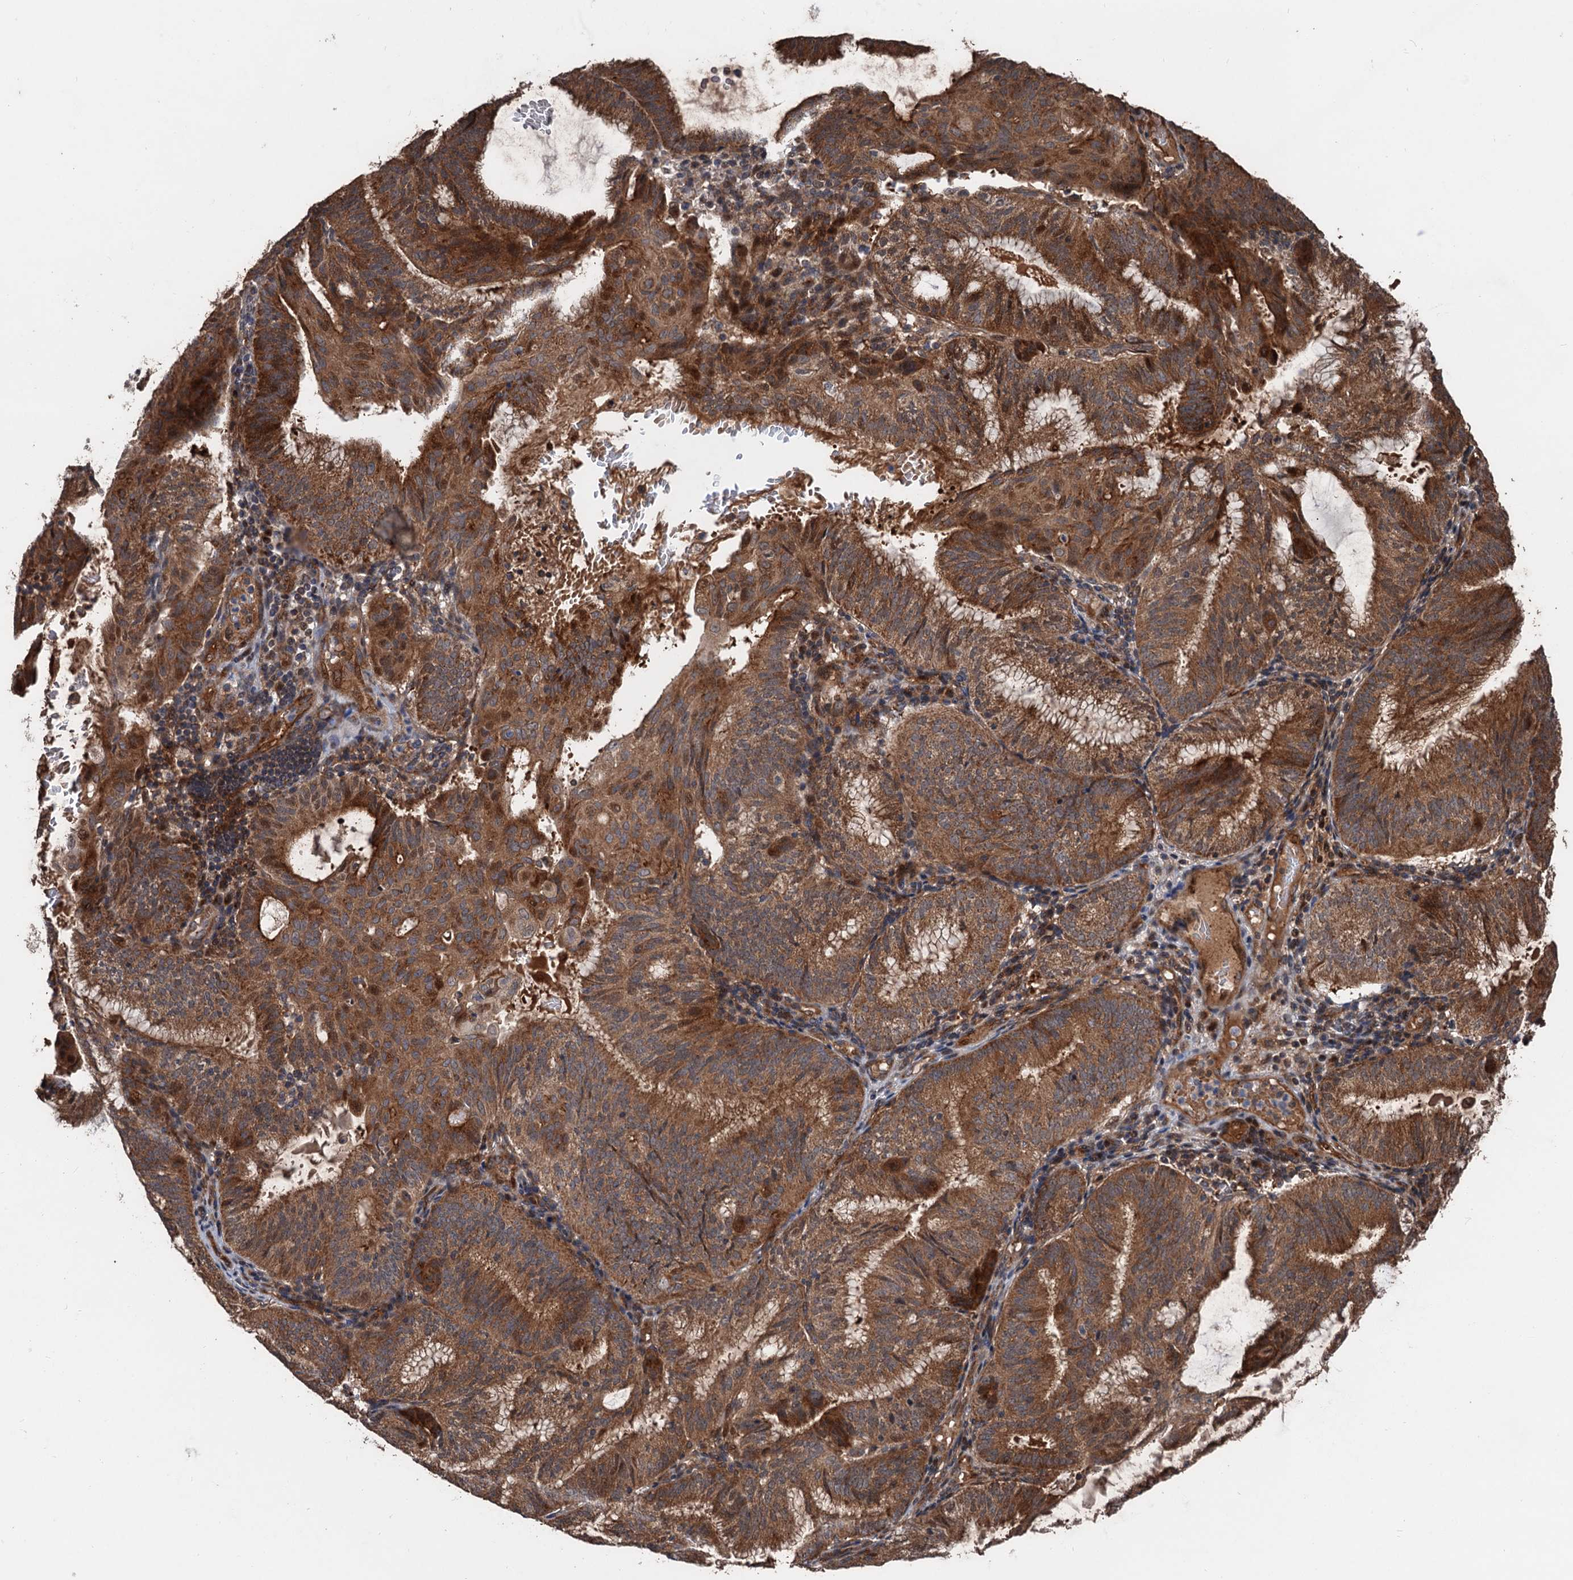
{"staining": {"intensity": "strong", "quantity": ">75%", "location": "cytoplasmic/membranous"}, "tissue": "endometrial cancer", "cell_type": "Tumor cells", "image_type": "cancer", "snomed": [{"axis": "morphology", "description": "Adenocarcinoma, NOS"}, {"axis": "topography", "description": "Endometrium"}], "caption": "The micrograph demonstrates staining of endometrial adenocarcinoma, revealing strong cytoplasmic/membranous protein positivity (brown color) within tumor cells.", "gene": "DEXI", "patient": {"sex": "female", "age": 49}}